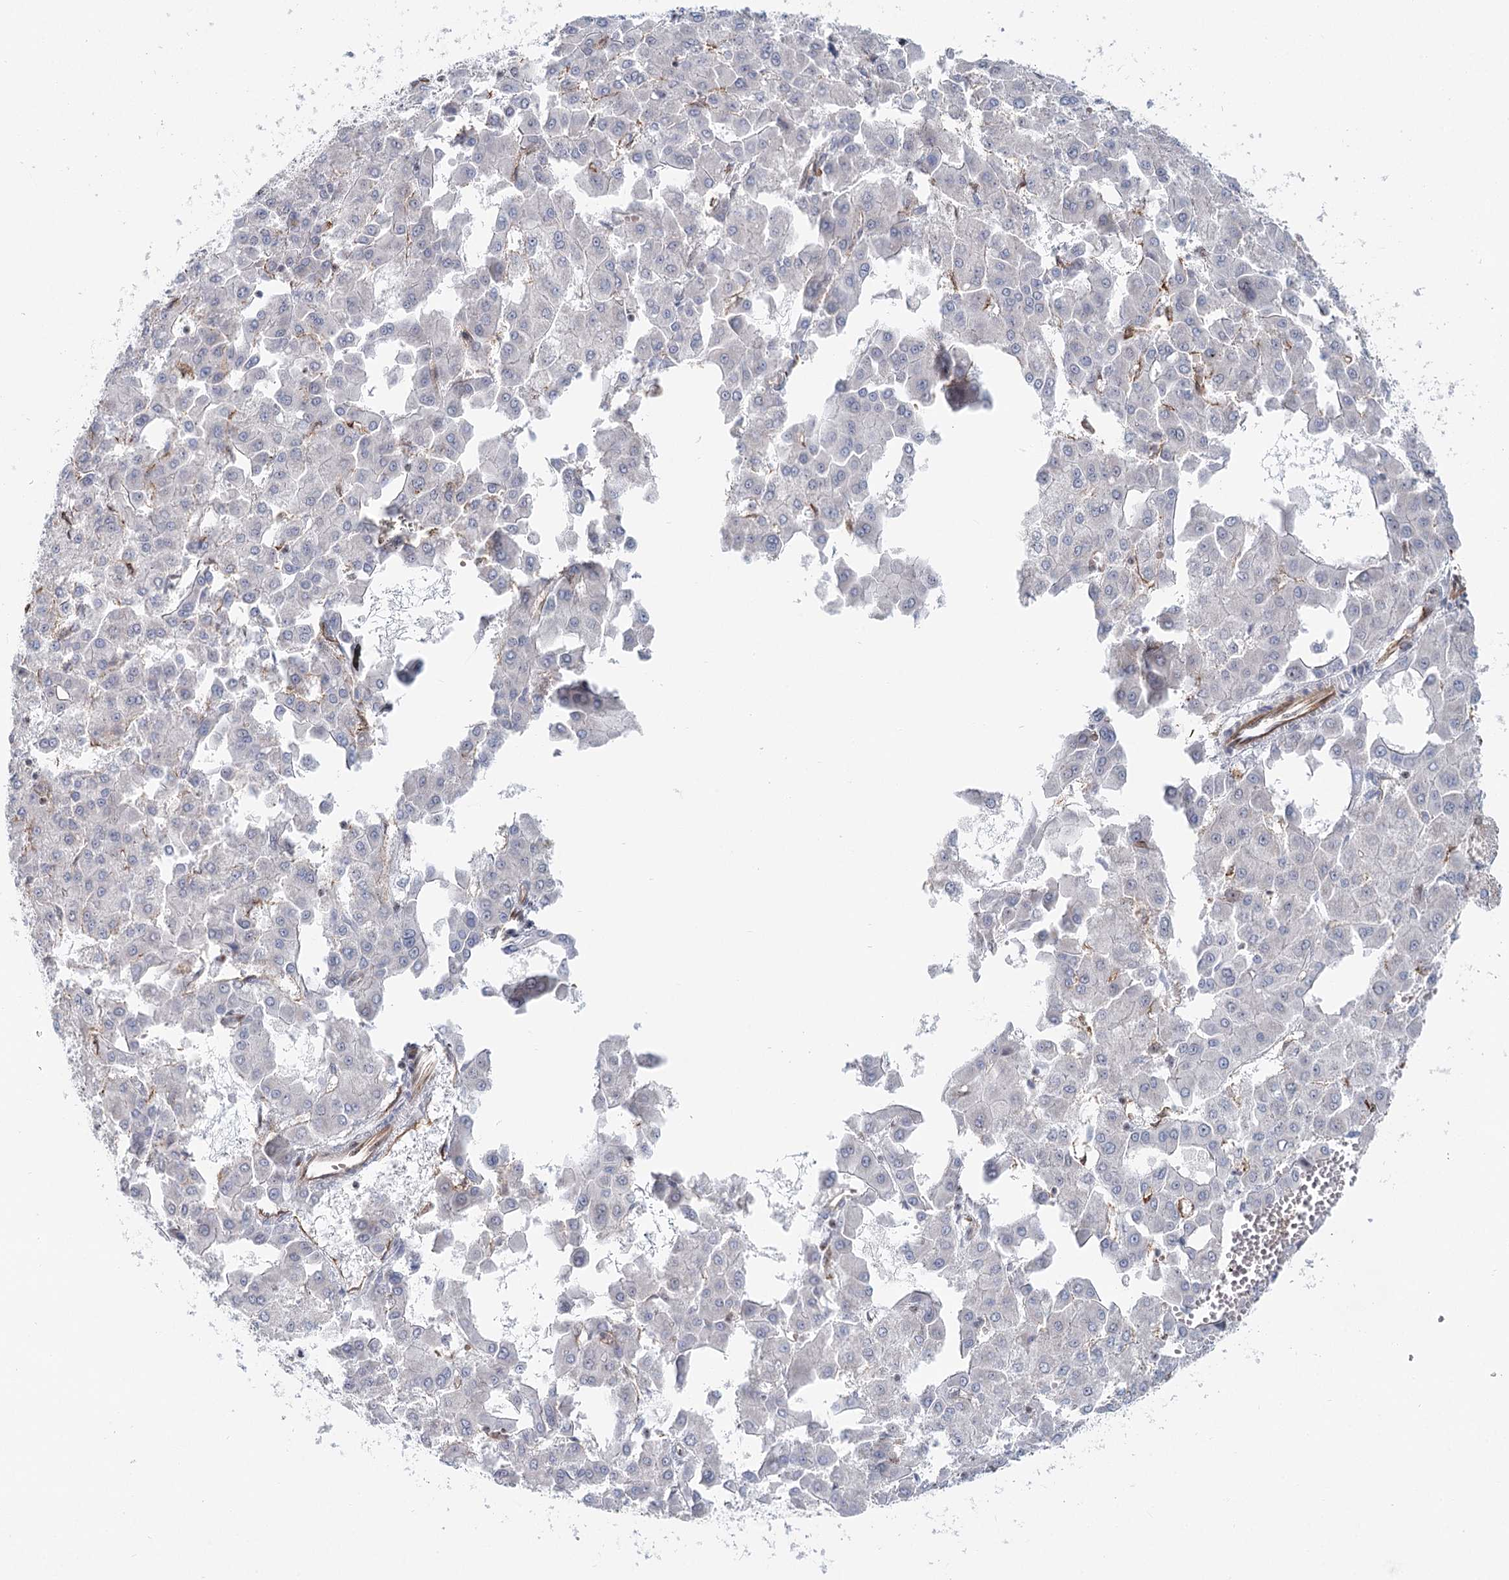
{"staining": {"intensity": "negative", "quantity": "none", "location": "none"}, "tissue": "liver cancer", "cell_type": "Tumor cells", "image_type": "cancer", "snomed": [{"axis": "morphology", "description": "Carcinoma, Hepatocellular, NOS"}, {"axis": "topography", "description": "Liver"}], "caption": "Immunohistochemistry image of human hepatocellular carcinoma (liver) stained for a protein (brown), which shows no staining in tumor cells.", "gene": "ZFYVE28", "patient": {"sex": "male", "age": 47}}